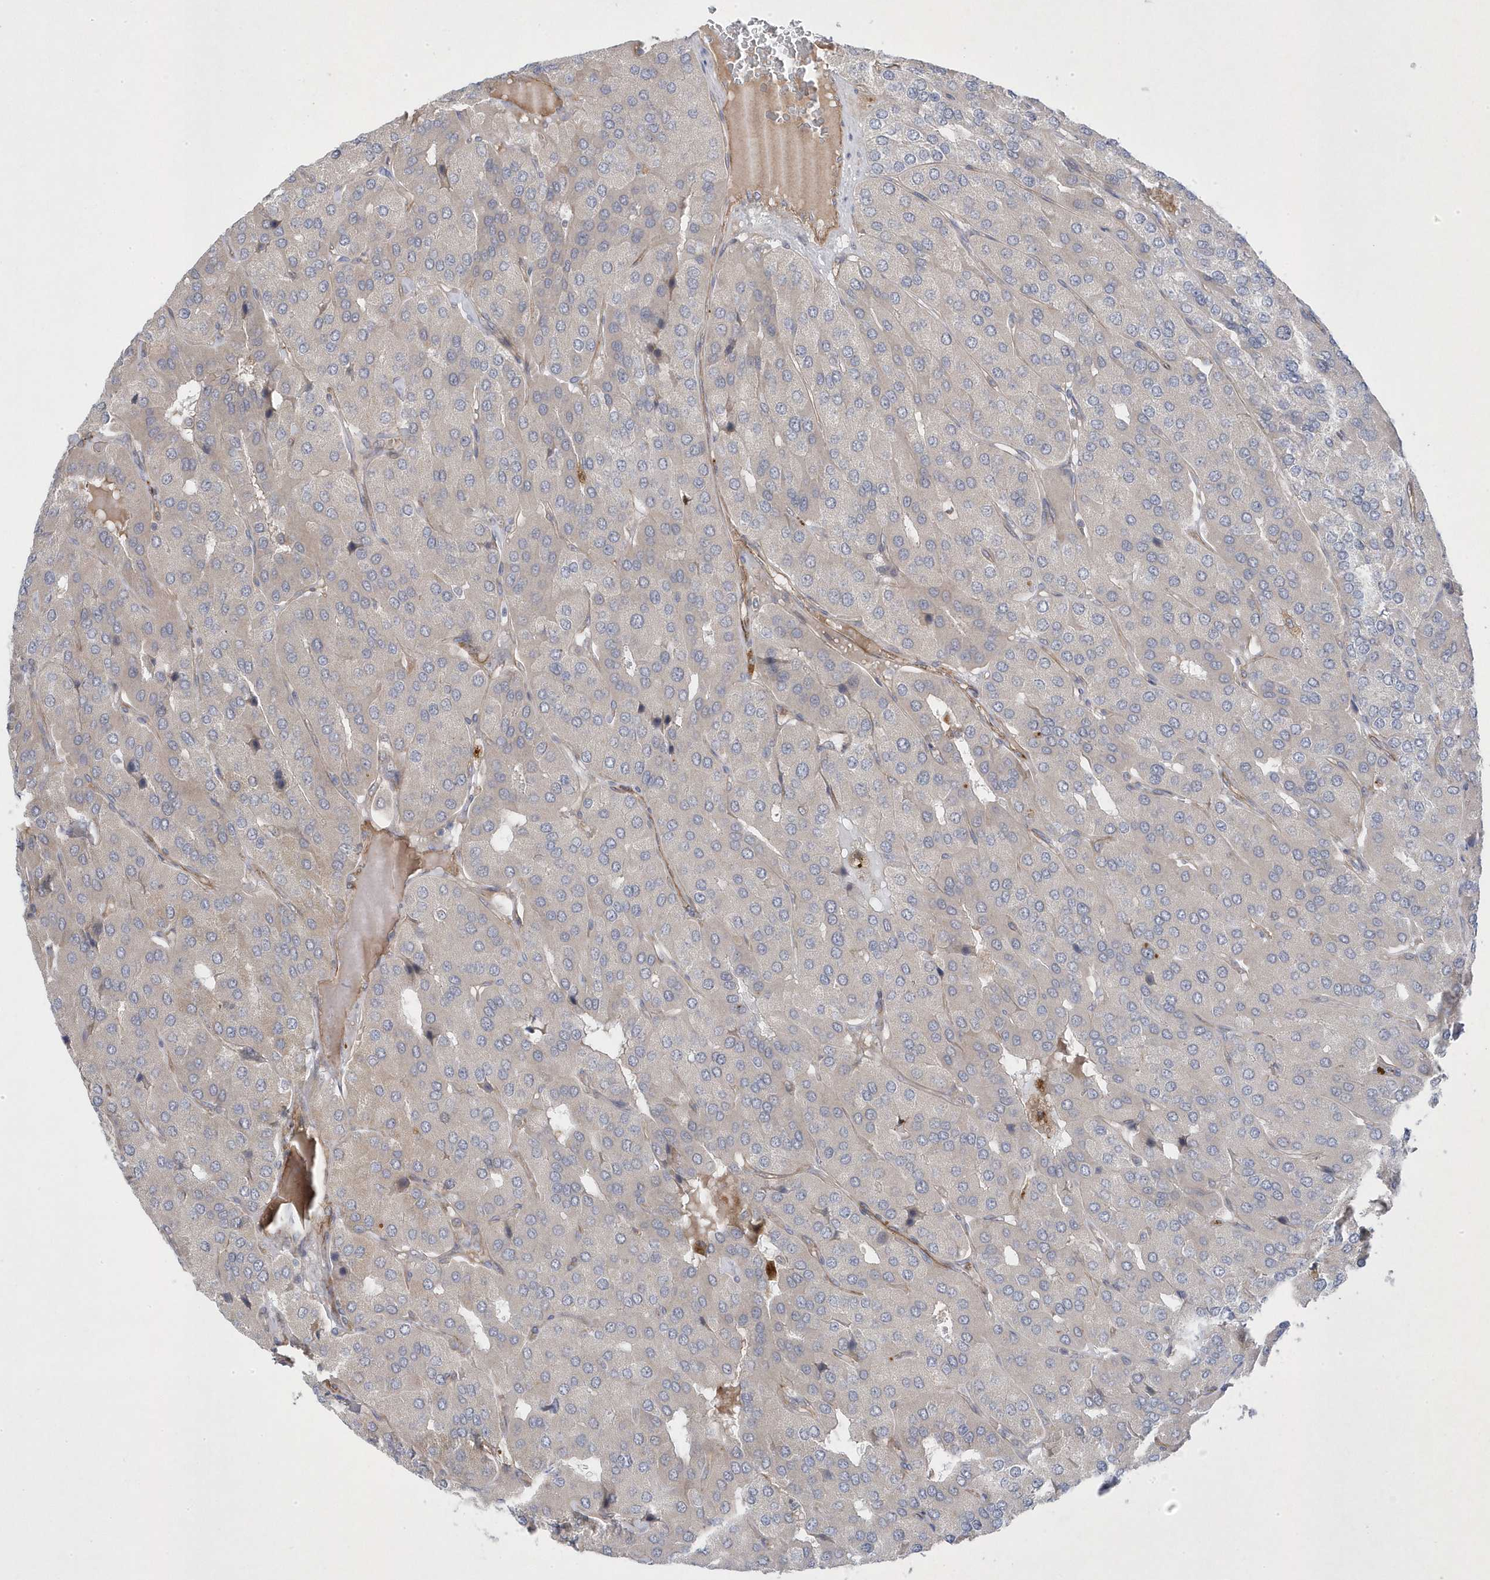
{"staining": {"intensity": "negative", "quantity": "none", "location": "none"}, "tissue": "parathyroid gland", "cell_type": "Glandular cells", "image_type": "normal", "snomed": [{"axis": "morphology", "description": "Normal tissue, NOS"}, {"axis": "morphology", "description": "Adenoma, NOS"}, {"axis": "topography", "description": "Parathyroid gland"}], "caption": "High magnification brightfield microscopy of benign parathyroid gland stained with DAB (3,3'-diaminobenzidine) (brown) and counterstained with hematoxylin (blue): glandular cells show no significant staining. Nuclei are stained in blue.", "gene": "ANAPC1", "patient": {"sex": "female", "age": 86}}